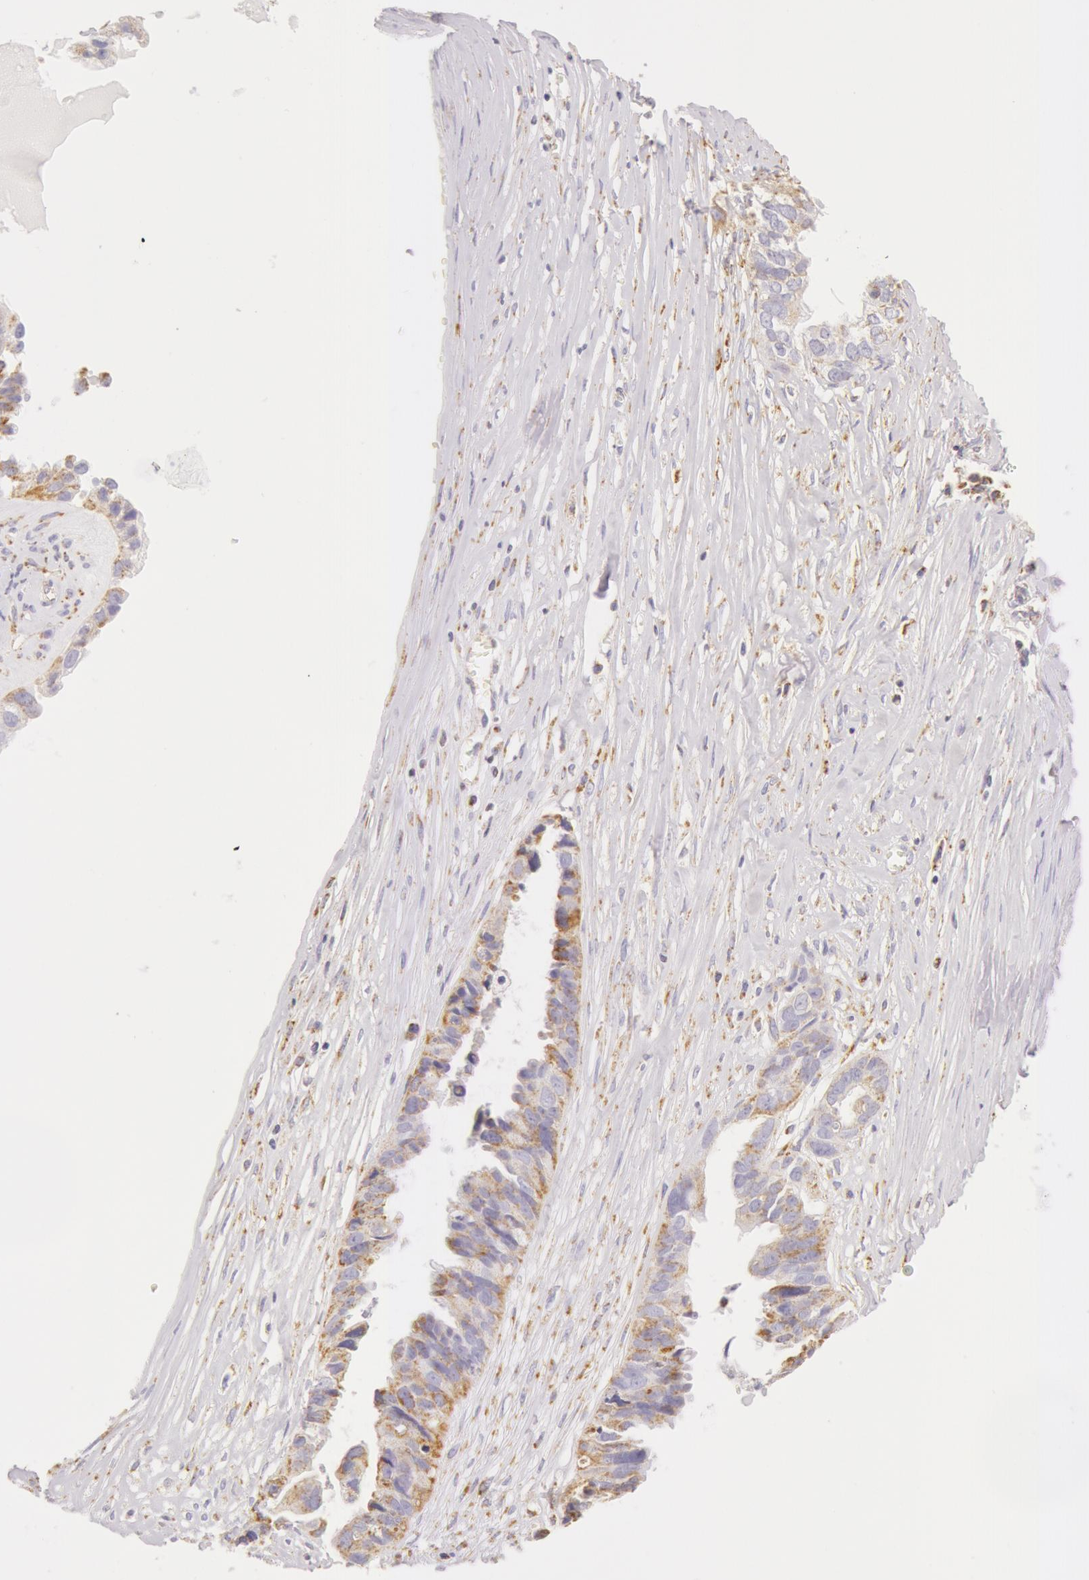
{"staining": {"intensity": "moderate", "quantity": "<25%", "location": "cytoplasmic/membranous"}, "tissue": "ovarian cancer", "cell_type": "Tumor cells", "image_type": "cancer", "snomed": [{"axis": "morphology", "description": "Carcinoma, endometroid"}, {"axis": "topography", "description": "Ovary"}], "caption": "Ovarian endometroid carcinoma stained with a protein marker exhibits moderate staining in tumor cells.", "gene": "ATP5F1B", "patient": {"sex": "female", "age": 85}}